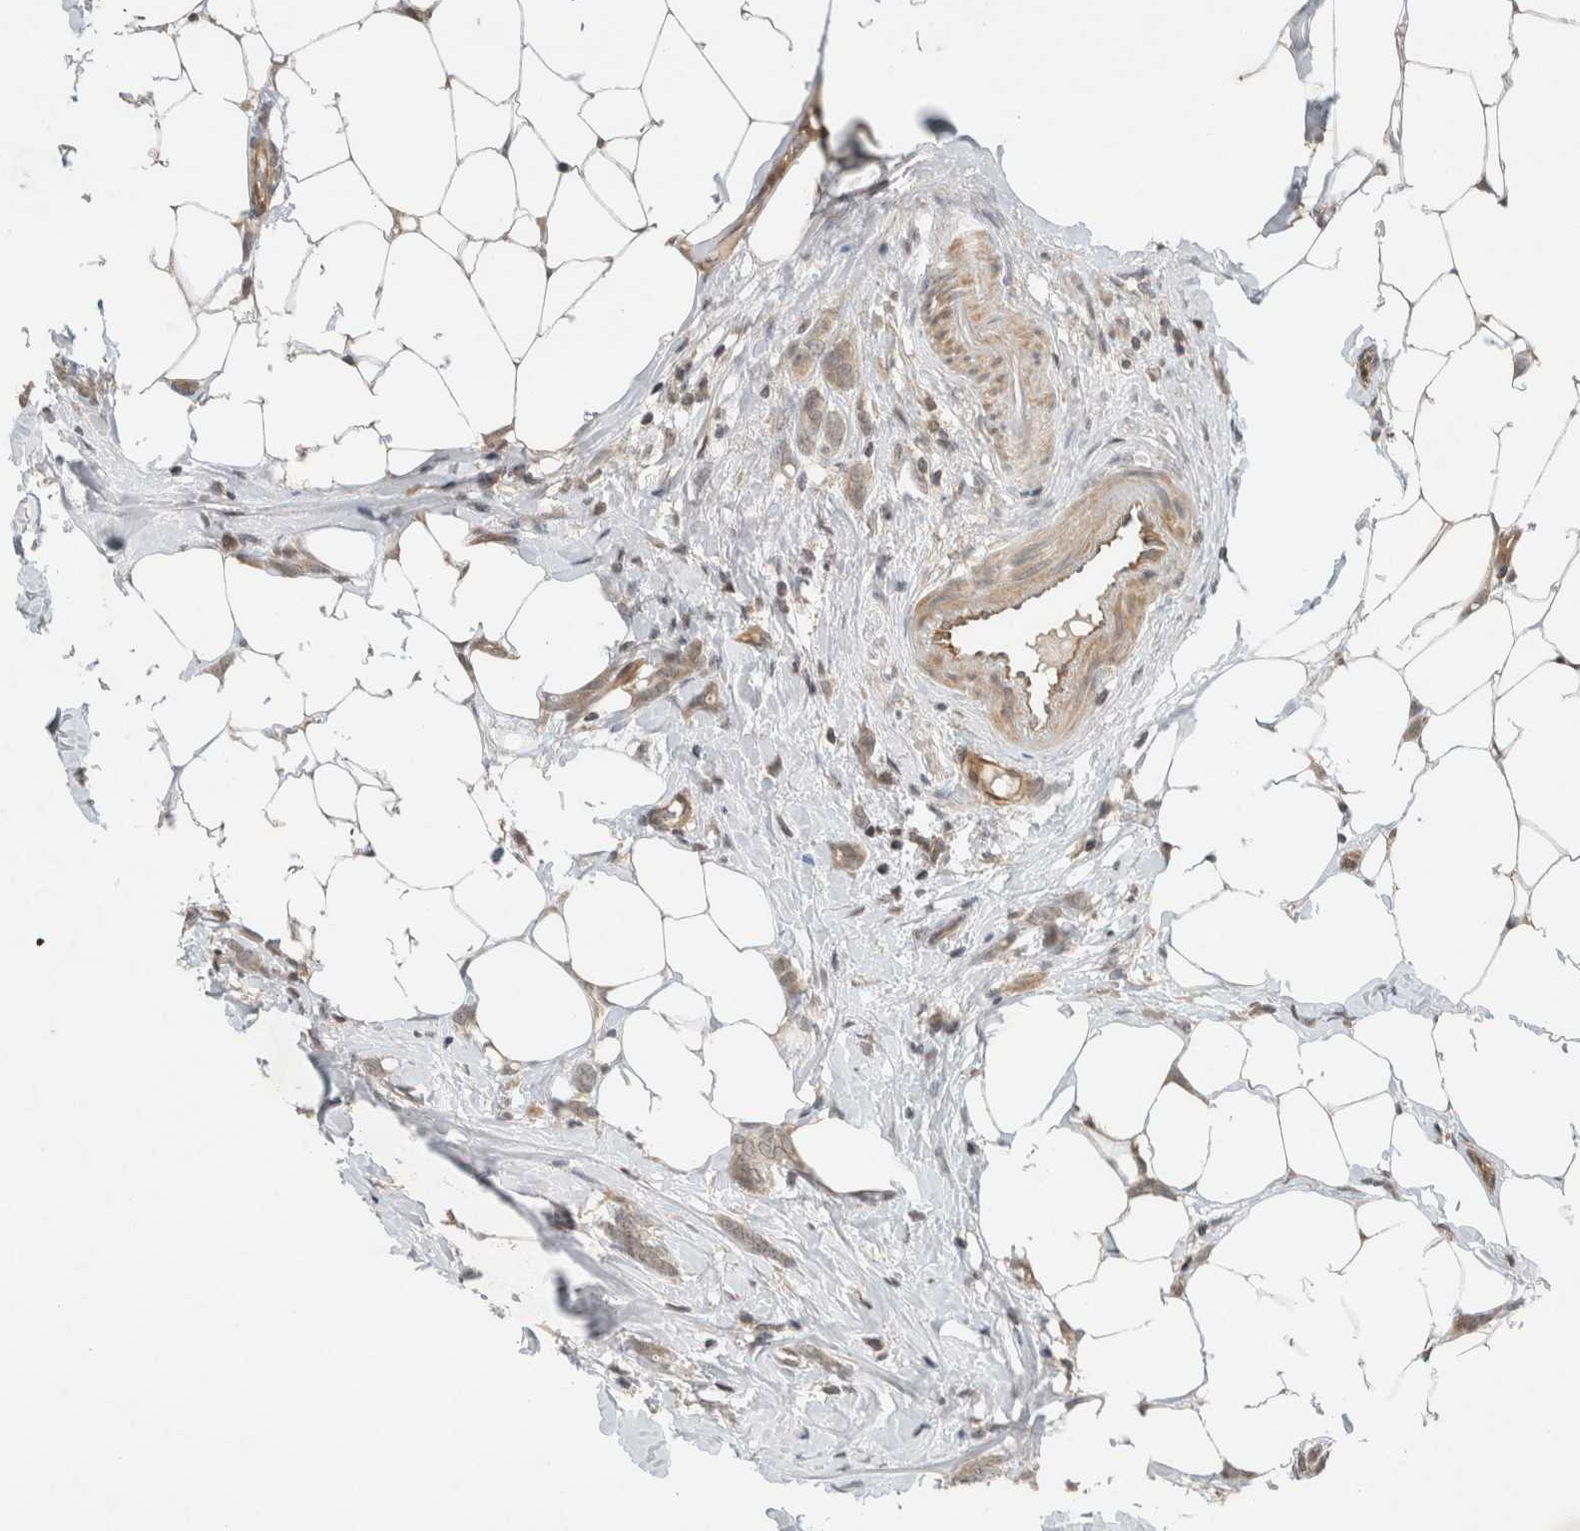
{"staining": {"intensity": "weak", "quantity": ">75%", "location": "cytoplasmic/membranous"}, "tissue": "breast cancer", "cell_type": "Tumor cells", "image_type": "cancer", "snomed": [{"axis": "morphology", "description": "Lobular carcinoma, in situ"}, {"axis": "morphology", "description": "Lobular carcinoma"}, {"axis": "topography", "description": "Breast"}], "caption": "Protein expression analysis of human breast lobular carcinoma in situ reveals weak cytoplasmic/membranous staining in about >75% of tumor cells. Nuclei are stained in blue.", "gene": "CAAP1", "patient": {"sex": "female", "age": 41}}